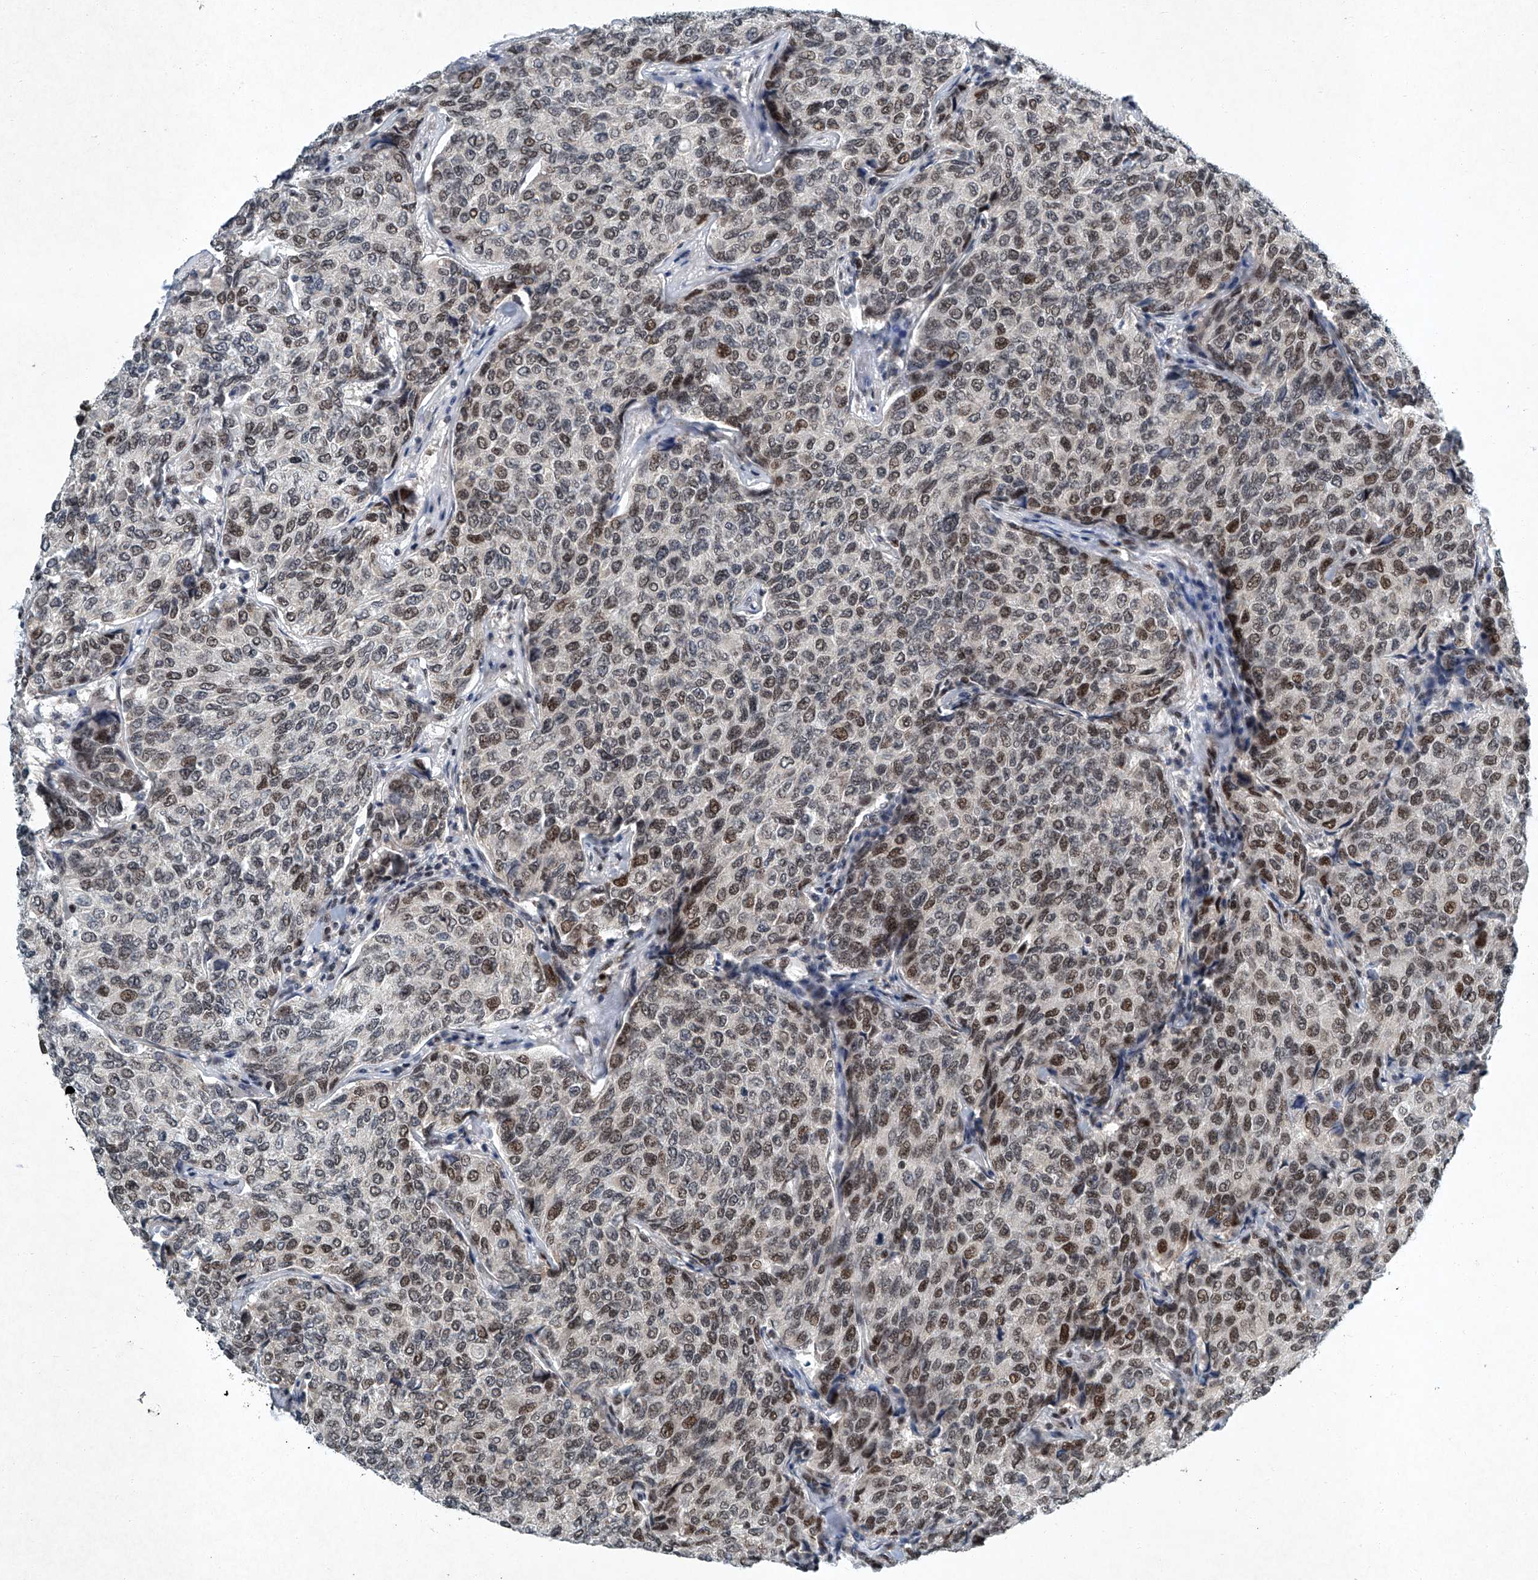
{"staining": {"intensity": "moderate", "quantity": ">75%", "location": "nuclear"}, "tissue": "breast cancer", "cell_type": "Tumor cells", "image_type": "cancer", "snomed": [{"axis": "morphology", "description": "Duct carcinoma"}, {"axis": "topography", "description": "Breast"}], "caption": "Immunohistochemistry image of neoplastic tissue: breast cancer (intraductal carcinoma) stained using IHC displays medium levels of moderate protein expression localized specifically in the nuclear of tumor cells, appearing as a nuclear brown color.", "gene": "TFDP1", "patient": {"sex": "female", "age": 55}}